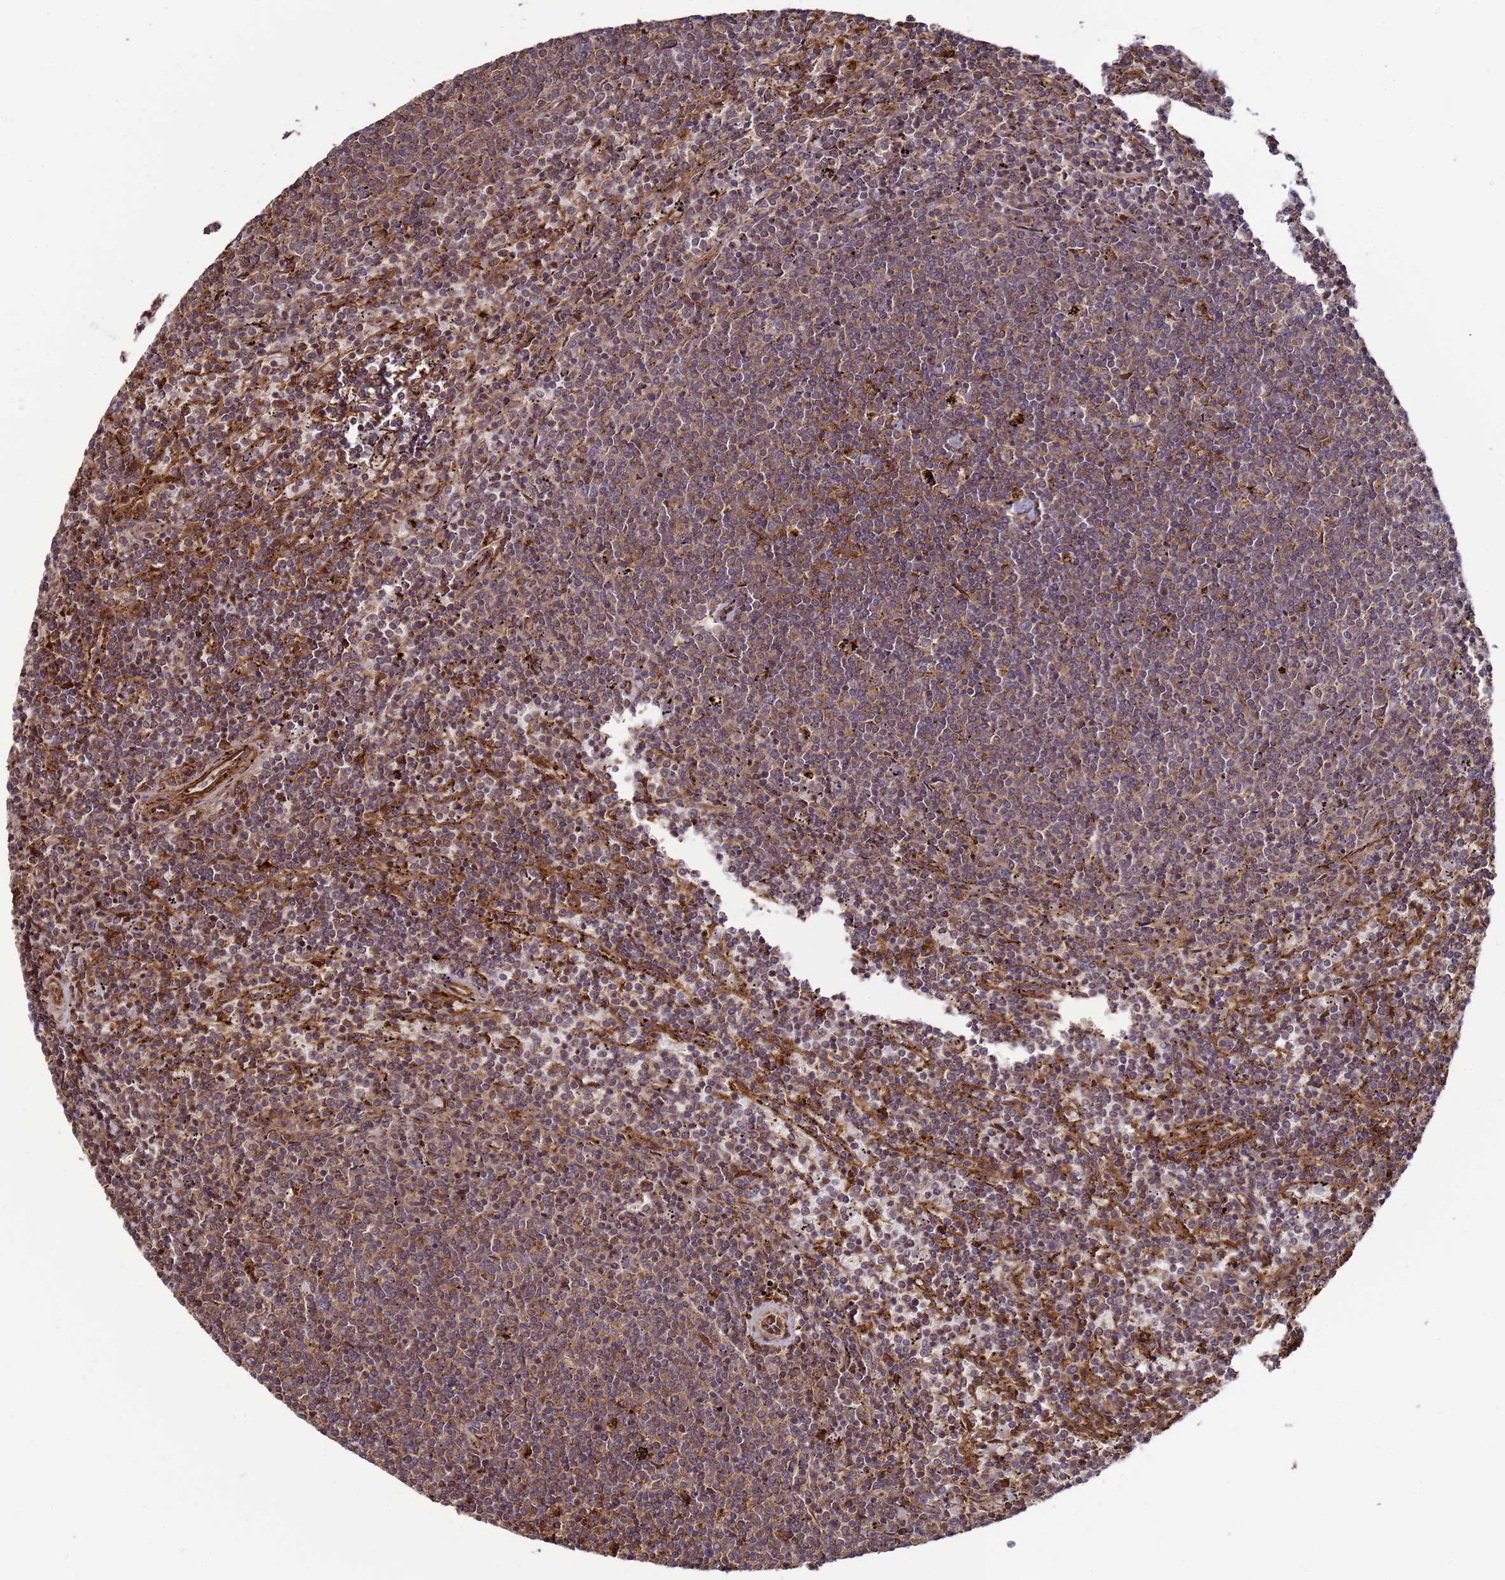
{"staining": {"intensity": "moderate", "quantity": ">75%", "location": "cytoplasmic/membranous"}, "tissue": "lymphoma", "cell_type": "Tumor cells", "image_type": "cancer", "snomed": [{"axis": "morphology", "description": "Malignant lymphoma, non-Hodgkin's type, Low grade"}, {"axis": "topography", "description": "Spleen"}], "caption": "High-magnification brightfield microscopy of low-grade malignant lymphoma, non-Hodgkin's type stained with DAB (3,3'-diaminobenzidine) (brown) and counterstained with hematoxylin (blue). tumor cells exhibit moderate cytoplasmic/membranous expression is identified in about>75% of cells. (brown staining indicates protein expression, while blue staining denotes nuclei).", "gene": "CNOT1", "patient": {"sex": "female", "age": 50}}